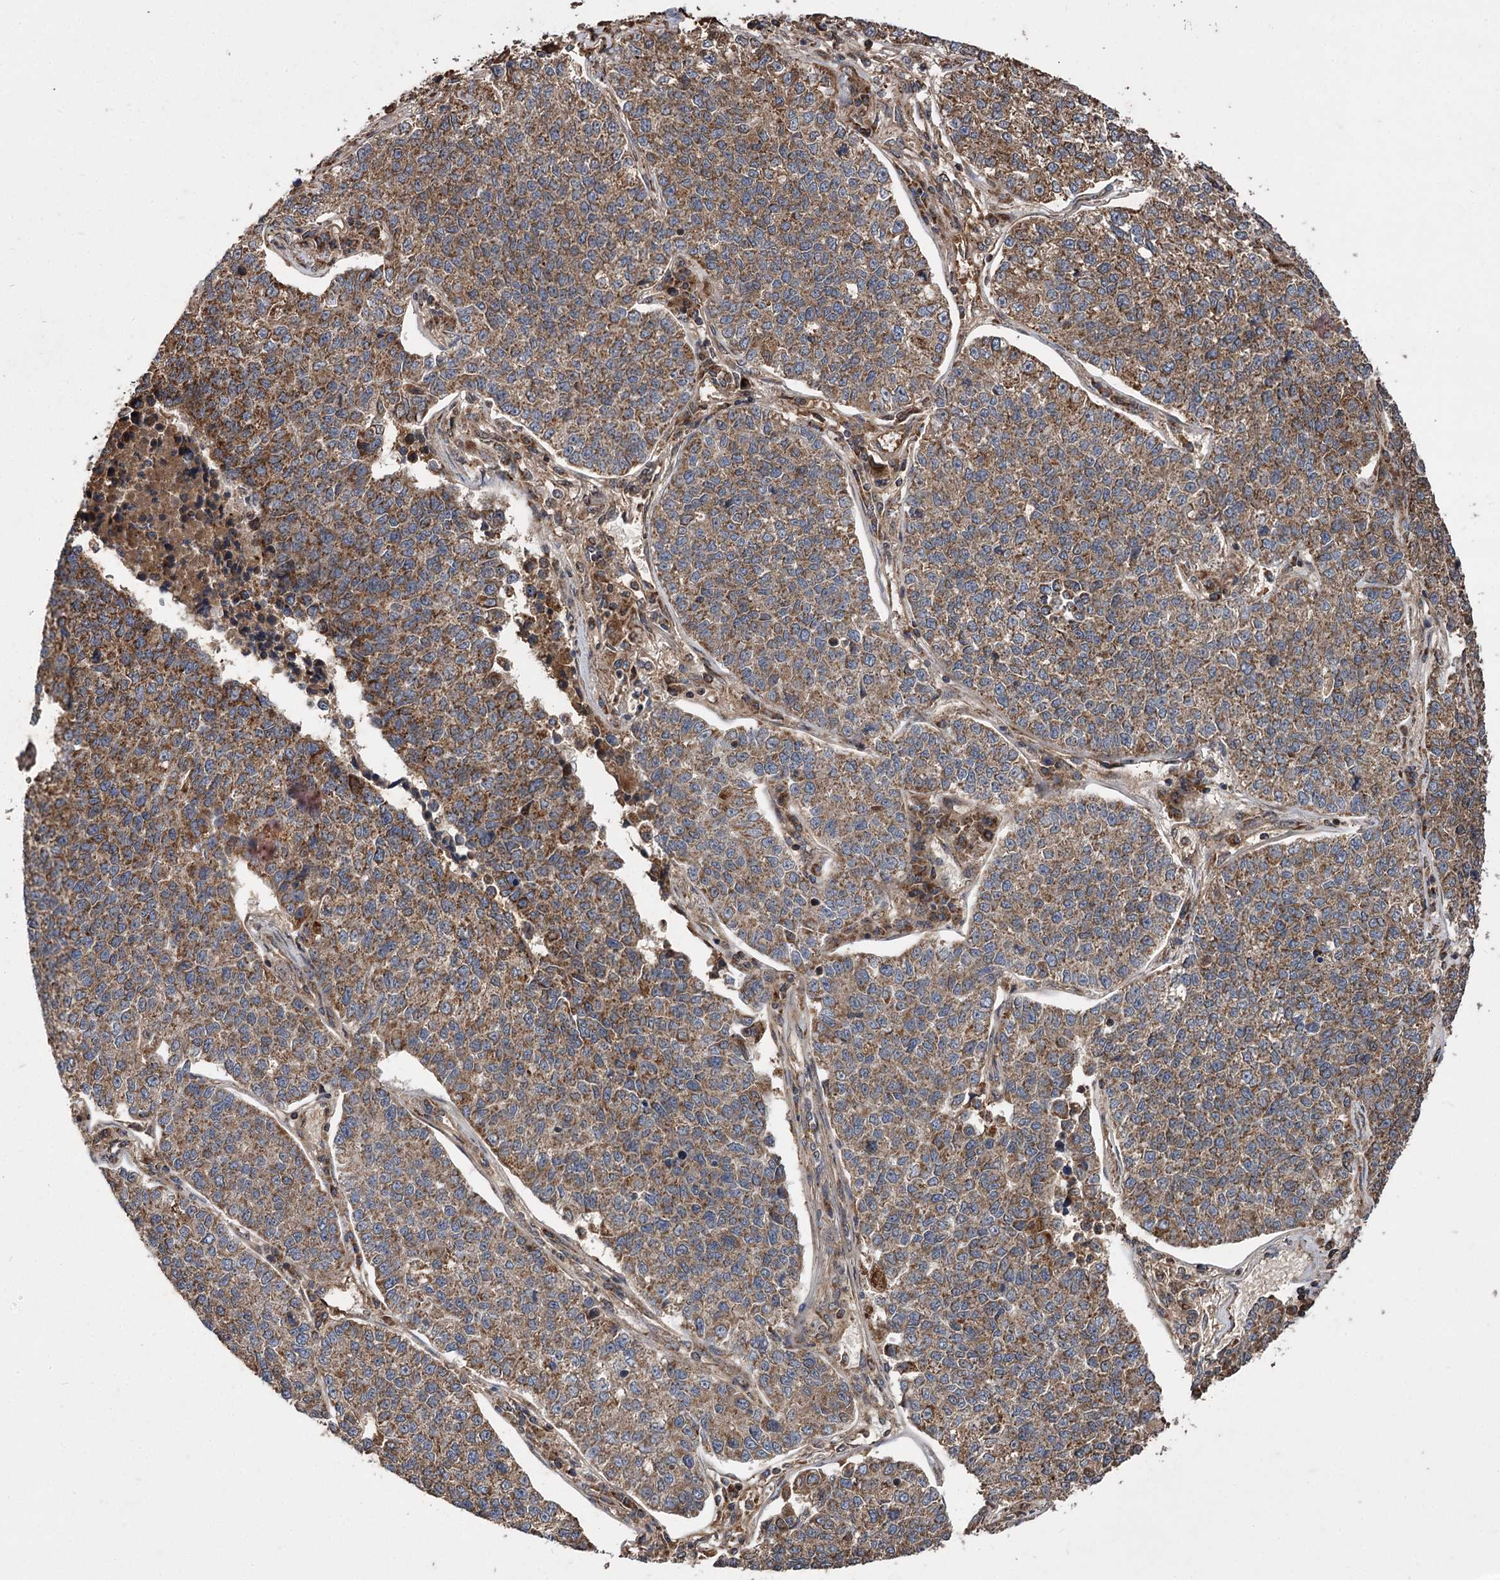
{"staining": {"intensity": "strong", "quantity": ">75%", "location": "cytoplasmic/membranous"}, "tissue": "lung cancer", "cell_type": "Tumor cells", "image_type": "cancer", "snomed": [{"axis": "morphology", "description": "Adenocarcinoma, NOS"}, {"axis": "topography", "description": "Lung"}], "caption": "The histopathology image reveals a brown stain indicating the presence of a protein in the cytoplasmic/membranous of tumor cells in lung adenocarcinoma.", "gene": "RASSF3", "patient": {"sex": "male", "age": 49}}